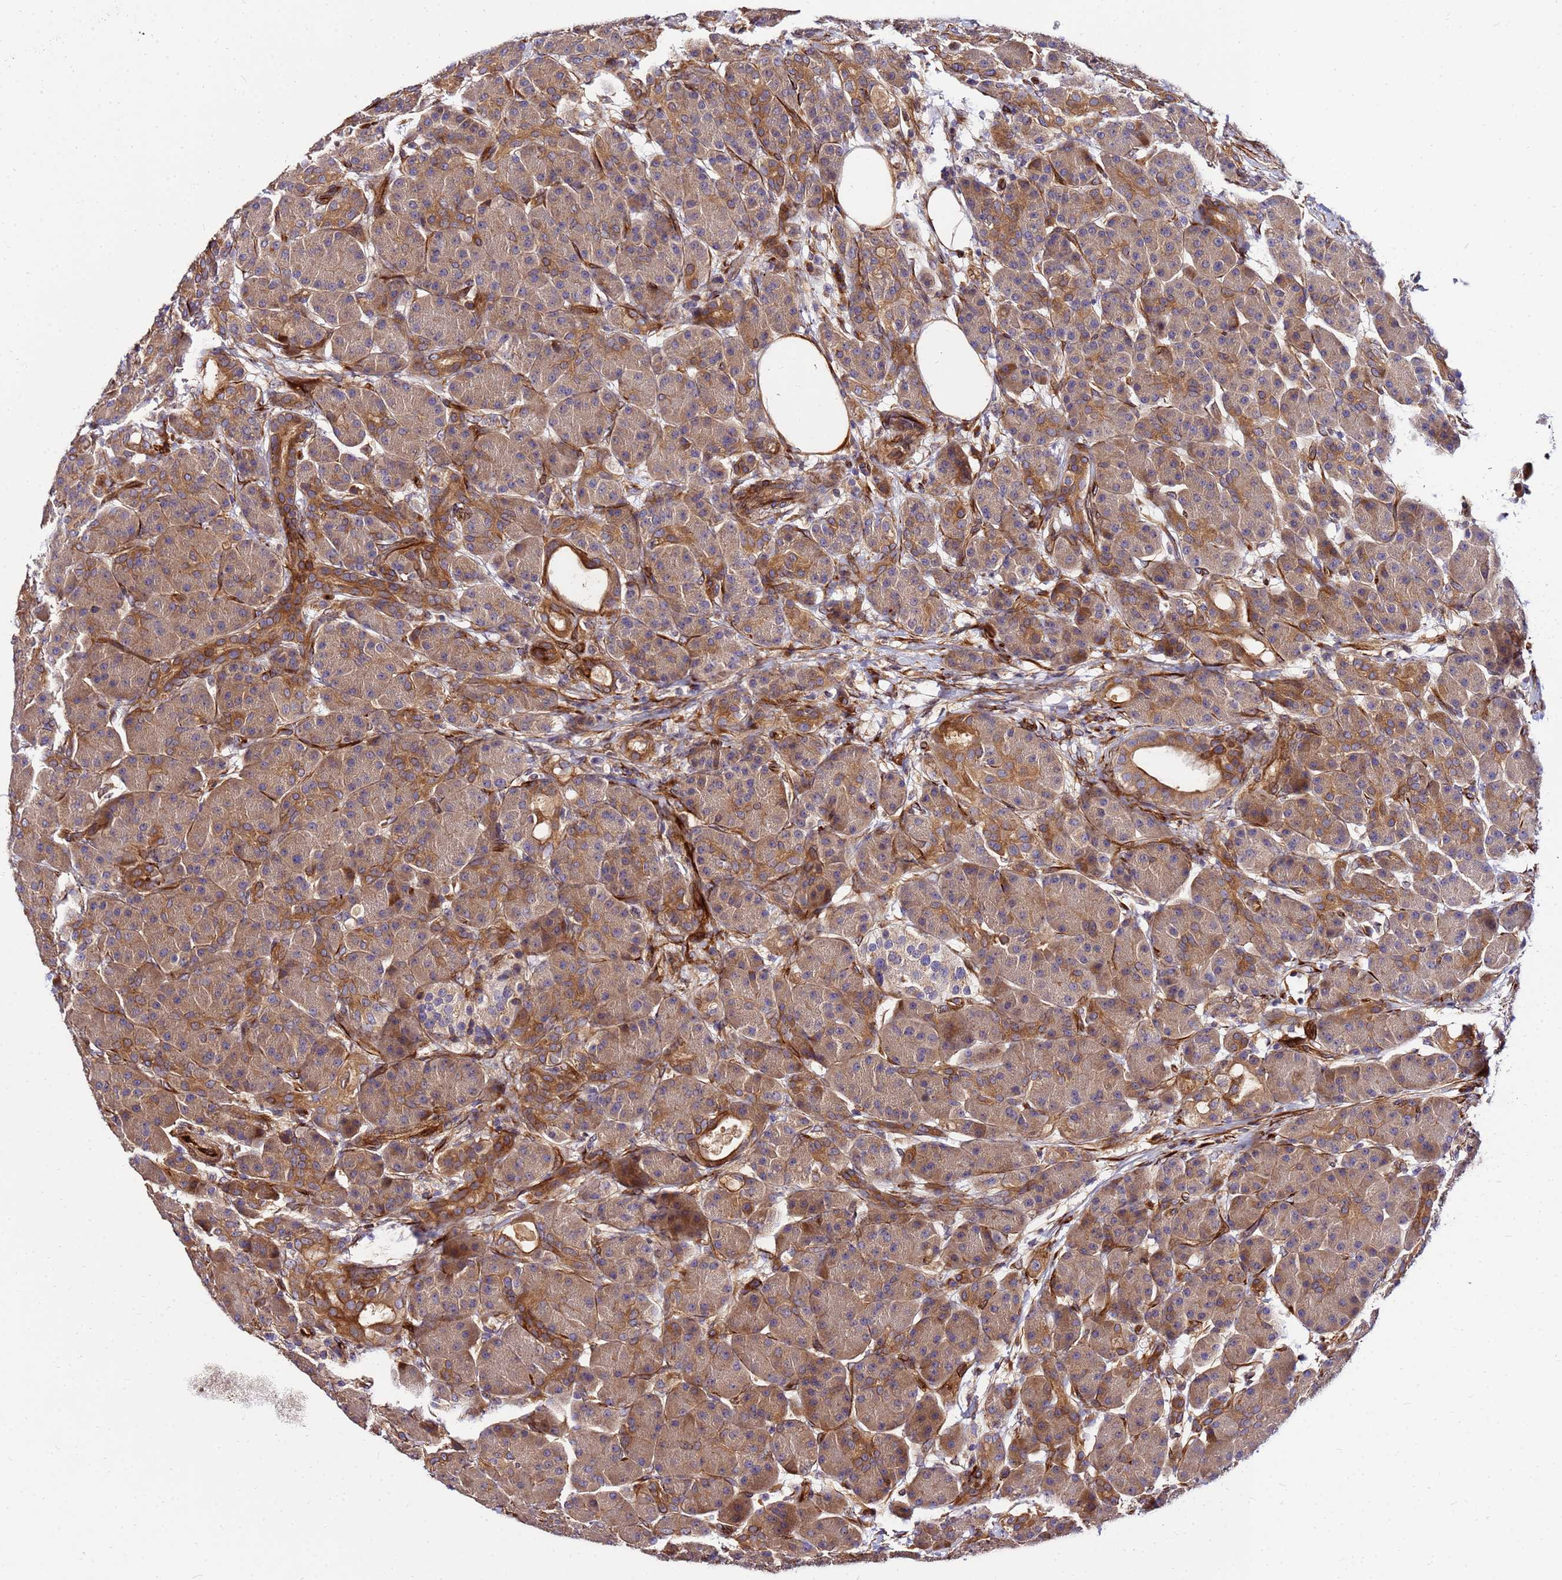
{"staining": {"intensity": "moderate", "quantity": ">75%", "location": "cytoplasmic/membranous"}, "tissue": "pancreas", "cell_type": "Exocrine glandular cells", "image_type": "normal", "snomed": [{"axis": "morphology", "description": "Normal tissue, NOS"}, {"axis": "topography", "description": "Pancreas"}], "caption": "An IHC photomicrograph of benign tissue is shown. Protein staining in brown labels moderate cytoplasmic/membranous positivity in pancreas within exocrine glandular cells. The staining was performed using DAB (3,3'-diaminobenzidine), with brown indicating positive protein expression. Nuclei are stained blue with hematoxylin.", "gene": "WWC2", "patient": {"sex": "male", "age": 63}}